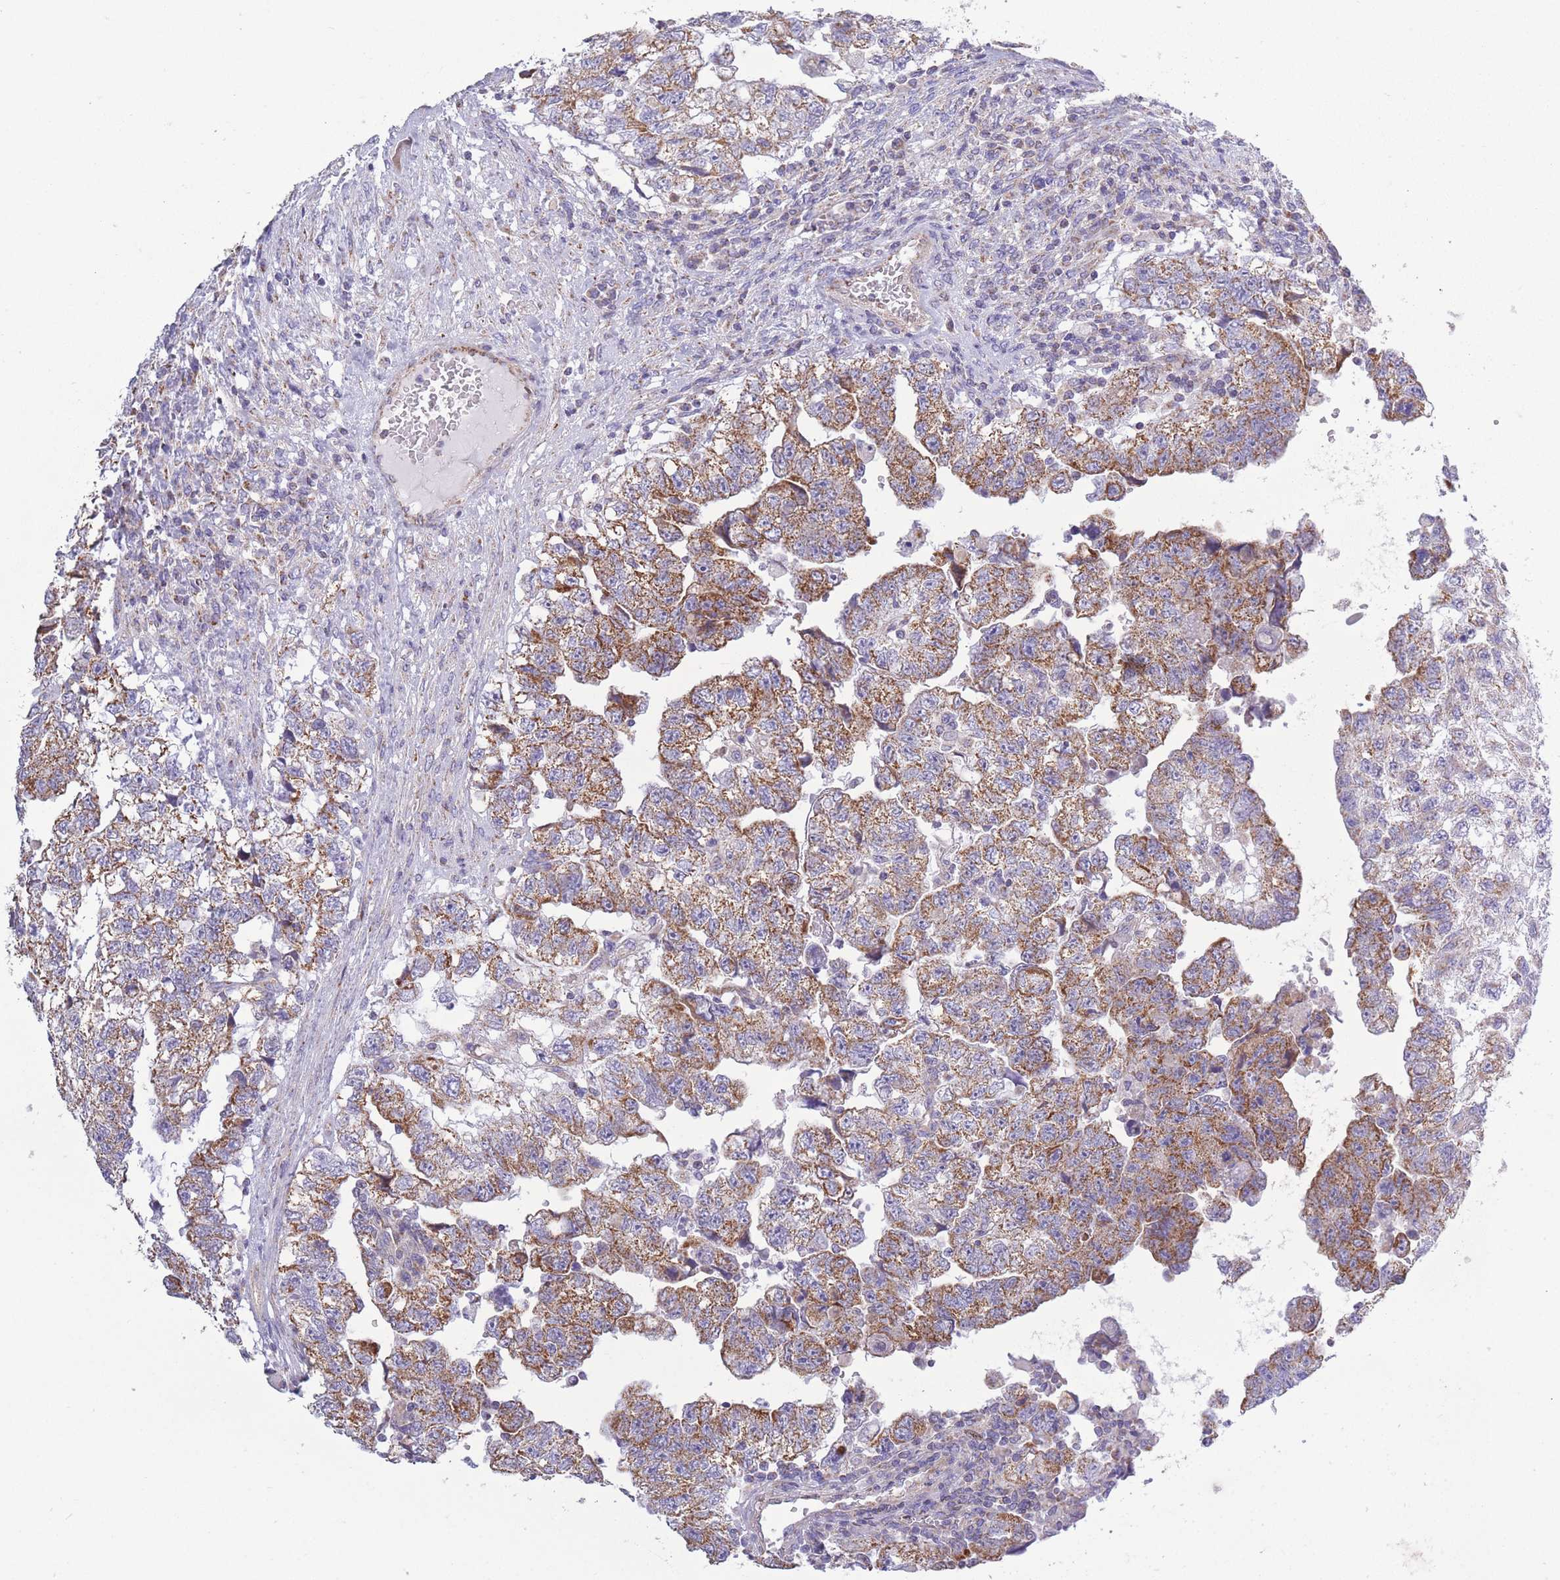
{"staining": {"intensity": "moderate", "quantity": ">75%", "location": "cytoplasmic/membranous"}, "tissue": "testis cancer", "cell_type": "Tumor cells", "image_type": "cancer", "snomed": [{"axis": "morphology", "description": "Carcinoma, Embryonal, NOS"}, {"axis": "topography", "description": "Testis"}], "caption": "Immunohistochemical staining of embryonal carcinoma (testis) shows medium levels of moderate cytoplasmic/membranous protein positivity in about >75% of tumor cells.", "gene": "PDHA1", "patient": {"sex": "male", "age": 36}}